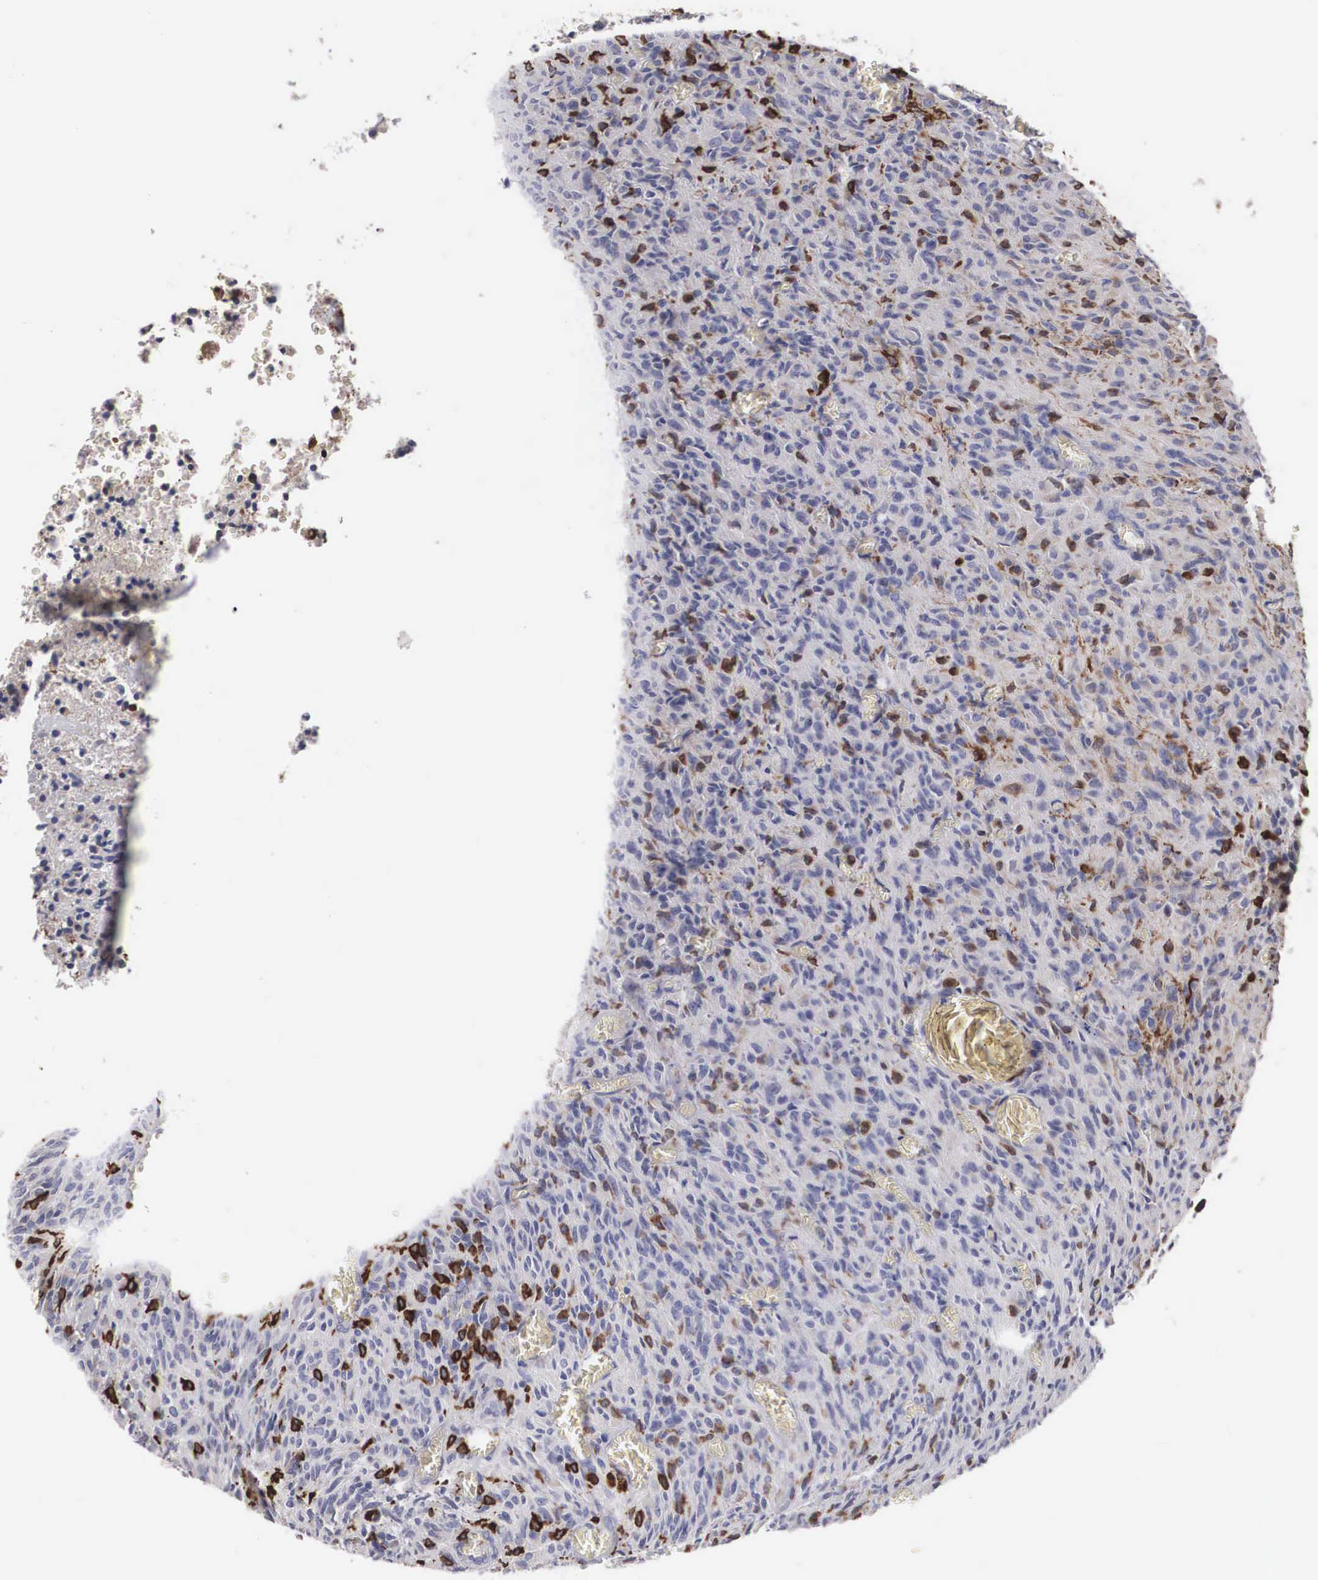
{"staining": {"intensity": "moderate", "quantity": "<25%", "location": "cytoplasmic/membranous,nuclear"}, "tissue": "glioma", "cell_type": "Tumor cells", "image_type": "cancer", "snomed": [{"axis": "morphology", "description": "Glioma, malignant, High grade"}, {"axis": "topography", "description": "Brain"}], "caption": "The immunohistochemical stain shows moderate cytoplasmic/membranous and nuclear expression in tumor cells of malignant glioma (high-grade) tissue.", "gene": "HMOX1", "patient": {"sex": "male", "age": 56}}